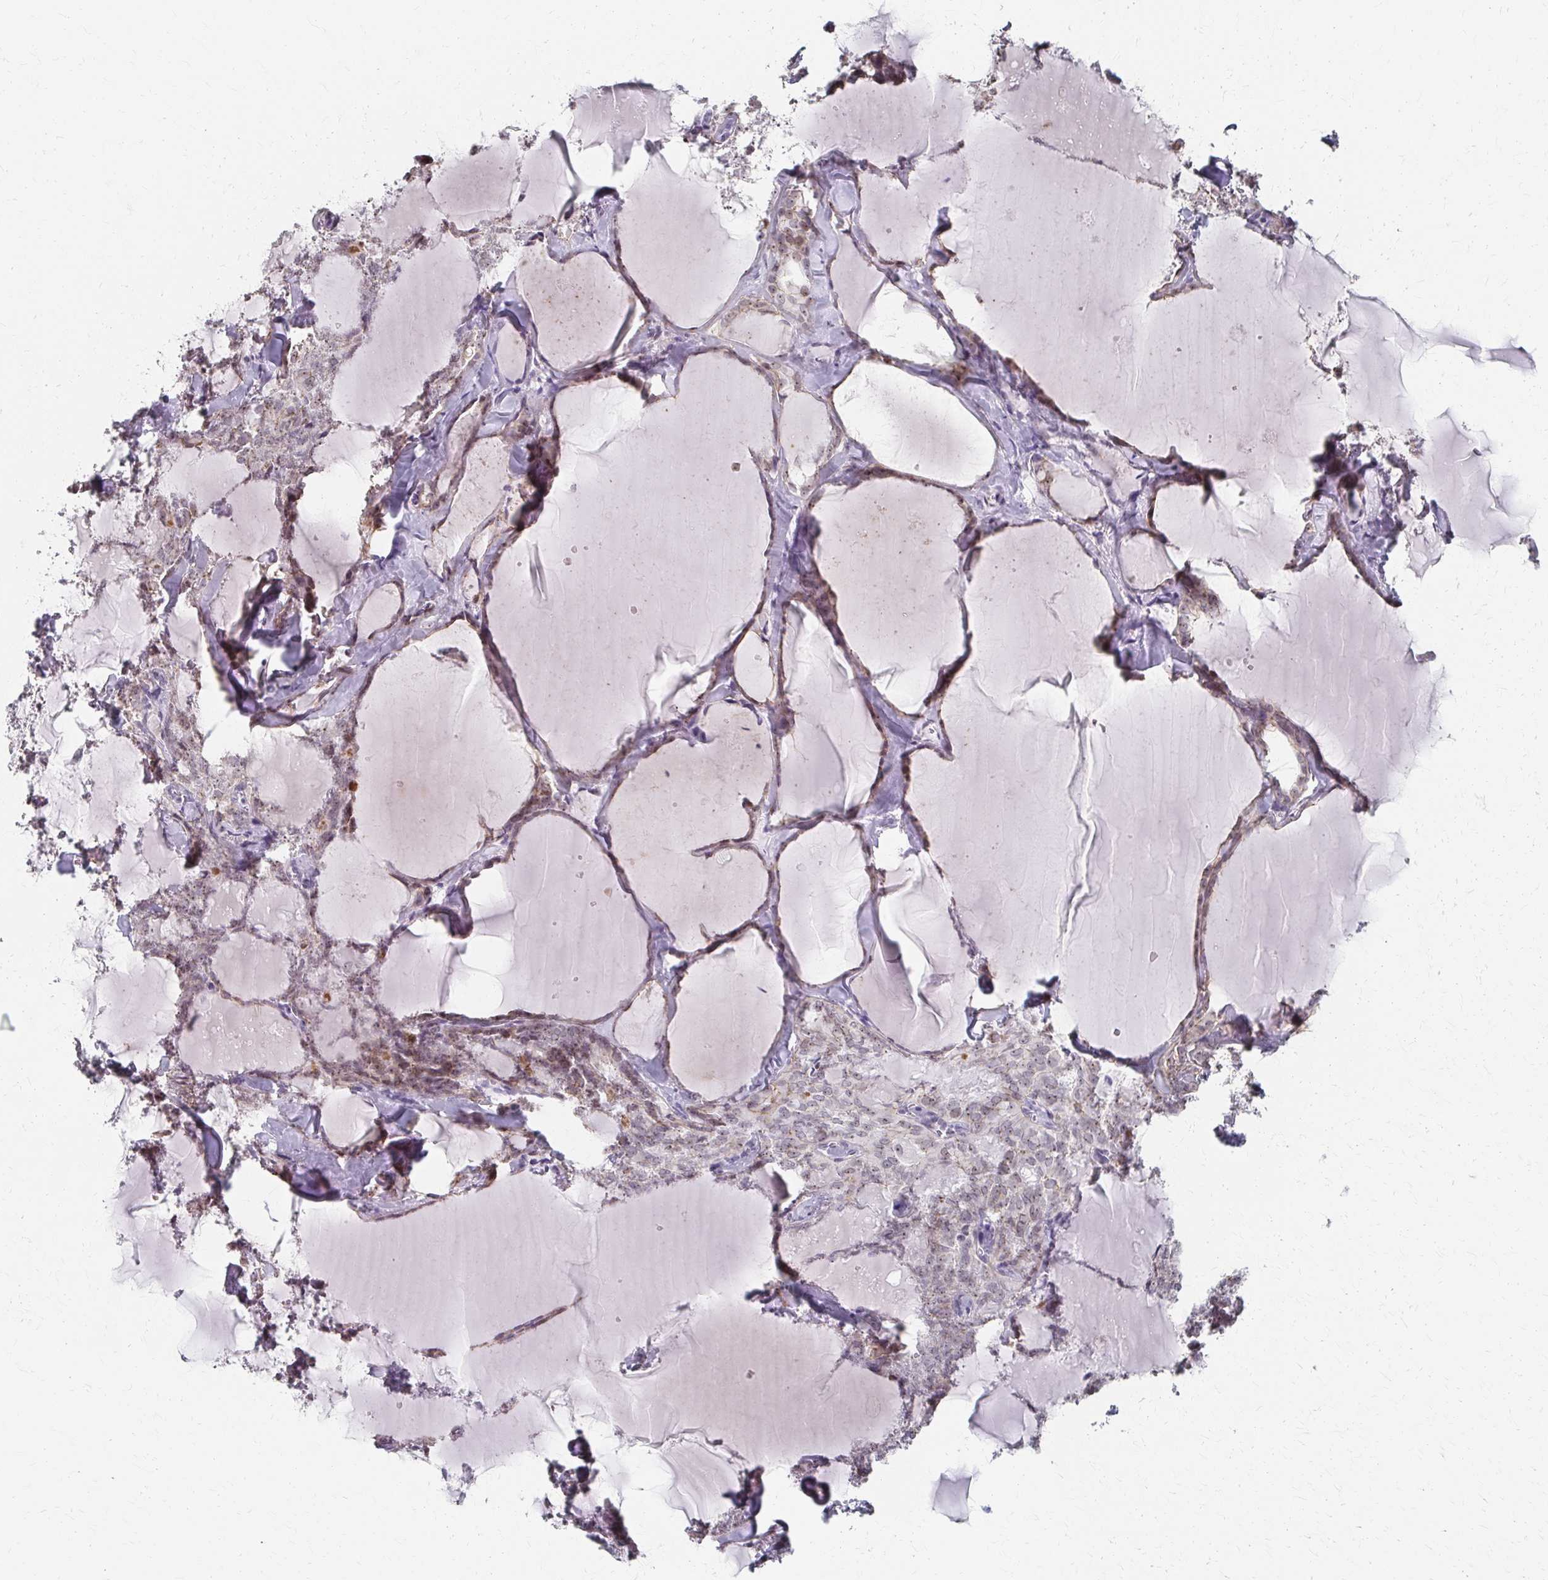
{"staining": {"intensity": "weak", "quantity": "25%-75%", "location": "nuclear"}, "tissue": "thyroid cancer", "cell_type": "Tumor cells", "image_type": "cancer", "snomed": [{"axis": "morphology", "description": "Papillary adenocarcinoma, NOS"}, {"axis": "topography", "description": "Thyroid gland"}], "caption": "Protein expression analysis of thyroid cancer (papillary adenocarcinoma) exhibits weak nuclear positivity in about 25%-75% of tumor cells.", "gene": "PES1", "patient": {"sex": "male", "age": 30}}